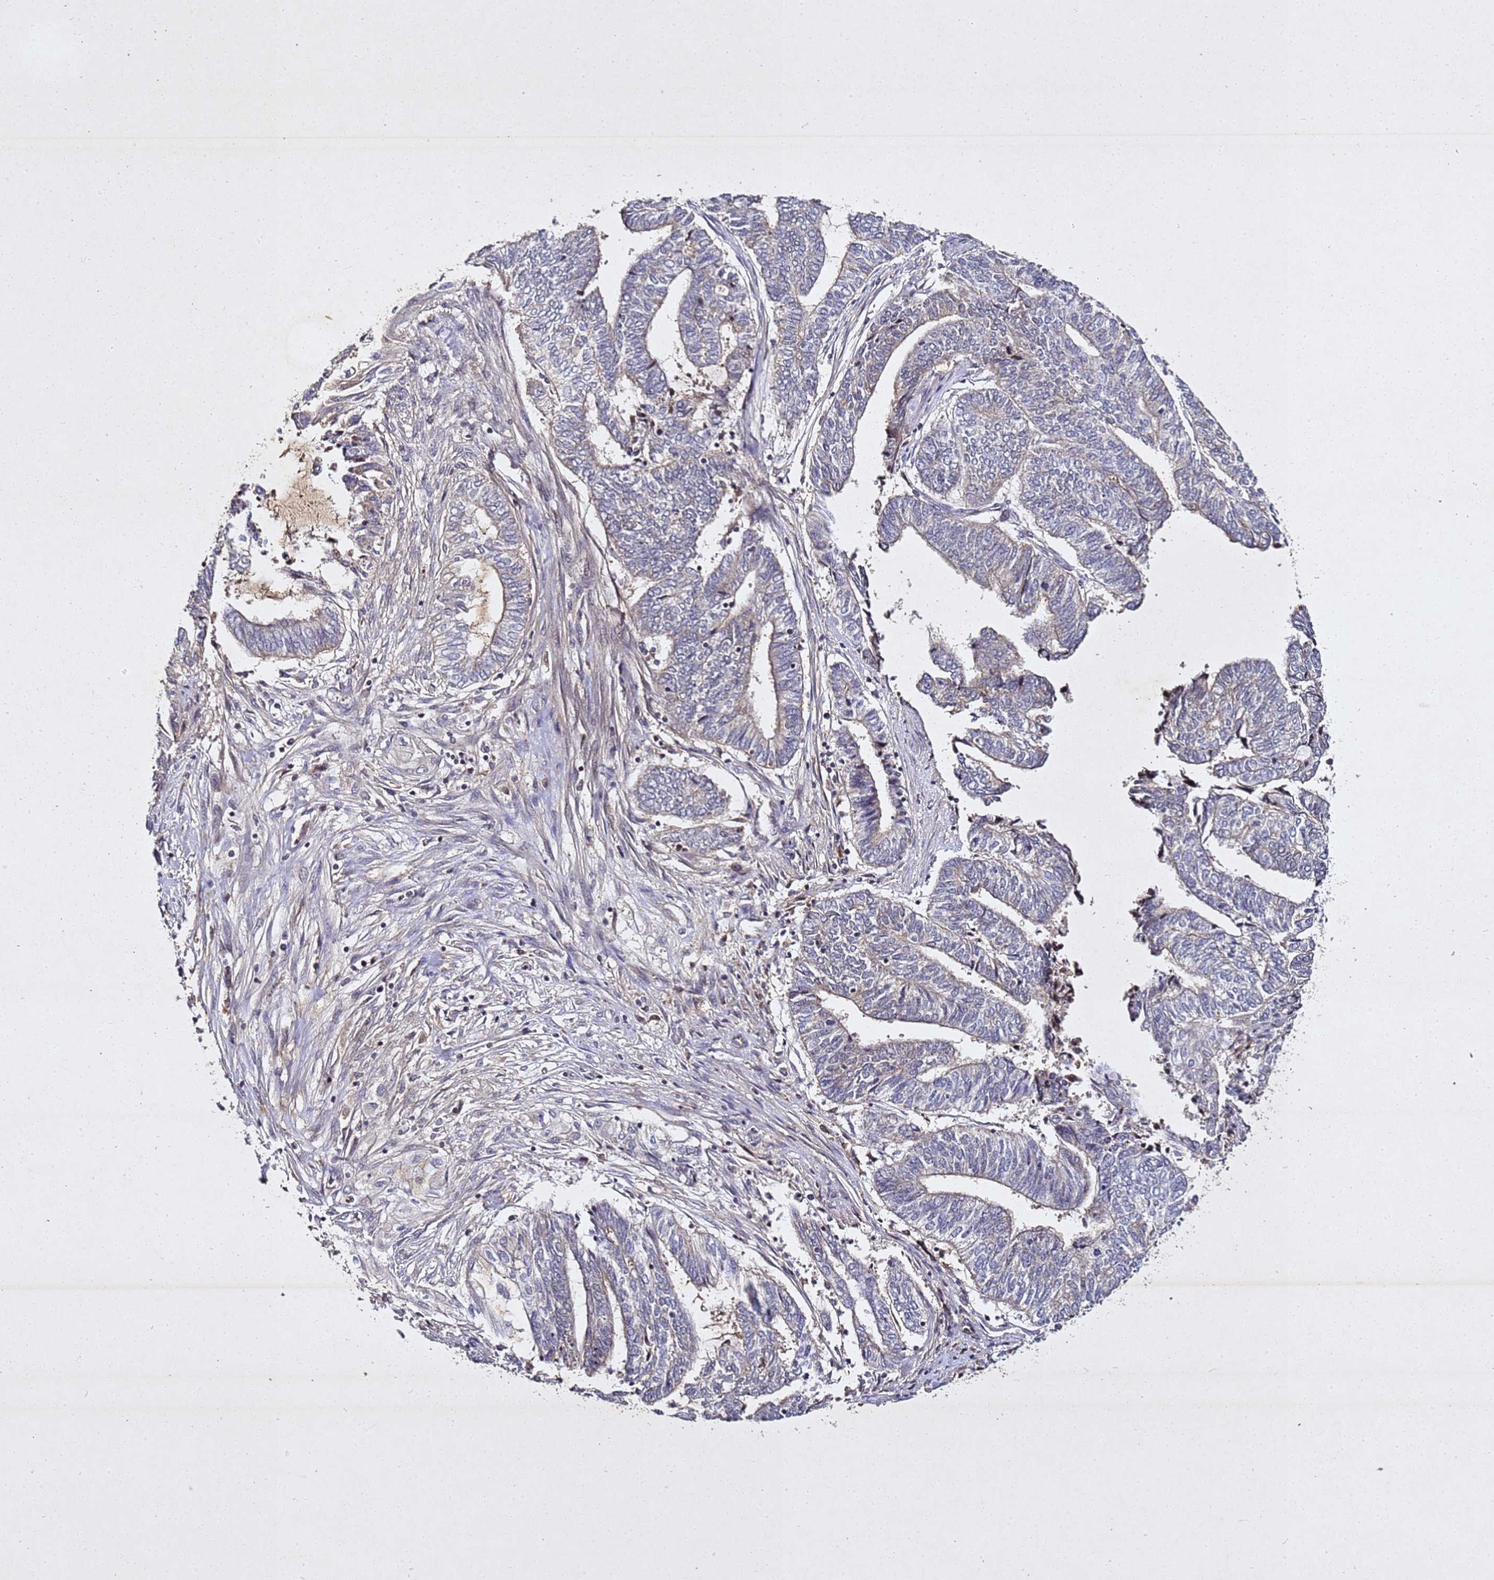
{"staining": {"intensity": "negative", "quantity": "none", "location": "none"}, "tissue": "endometrial cancer", "cell_type": "Tumor cells", "image_type": "cancer", "snomed": [{"axis": "morphology", "description": "Adenocarcinoma, NOS"}, {"axis": "topography", "description": "Uterus"}, {"axis": "topography", "description": "Endometrium"}], "caption": "Immunohistochemistry (IHC) image of endometrial cancer (adenocarcinoma) stained for a protein (brown), which displays no staining in tumor cells.", "gene": "SV2B", "patient": {"sex": "female", "age": 70}}